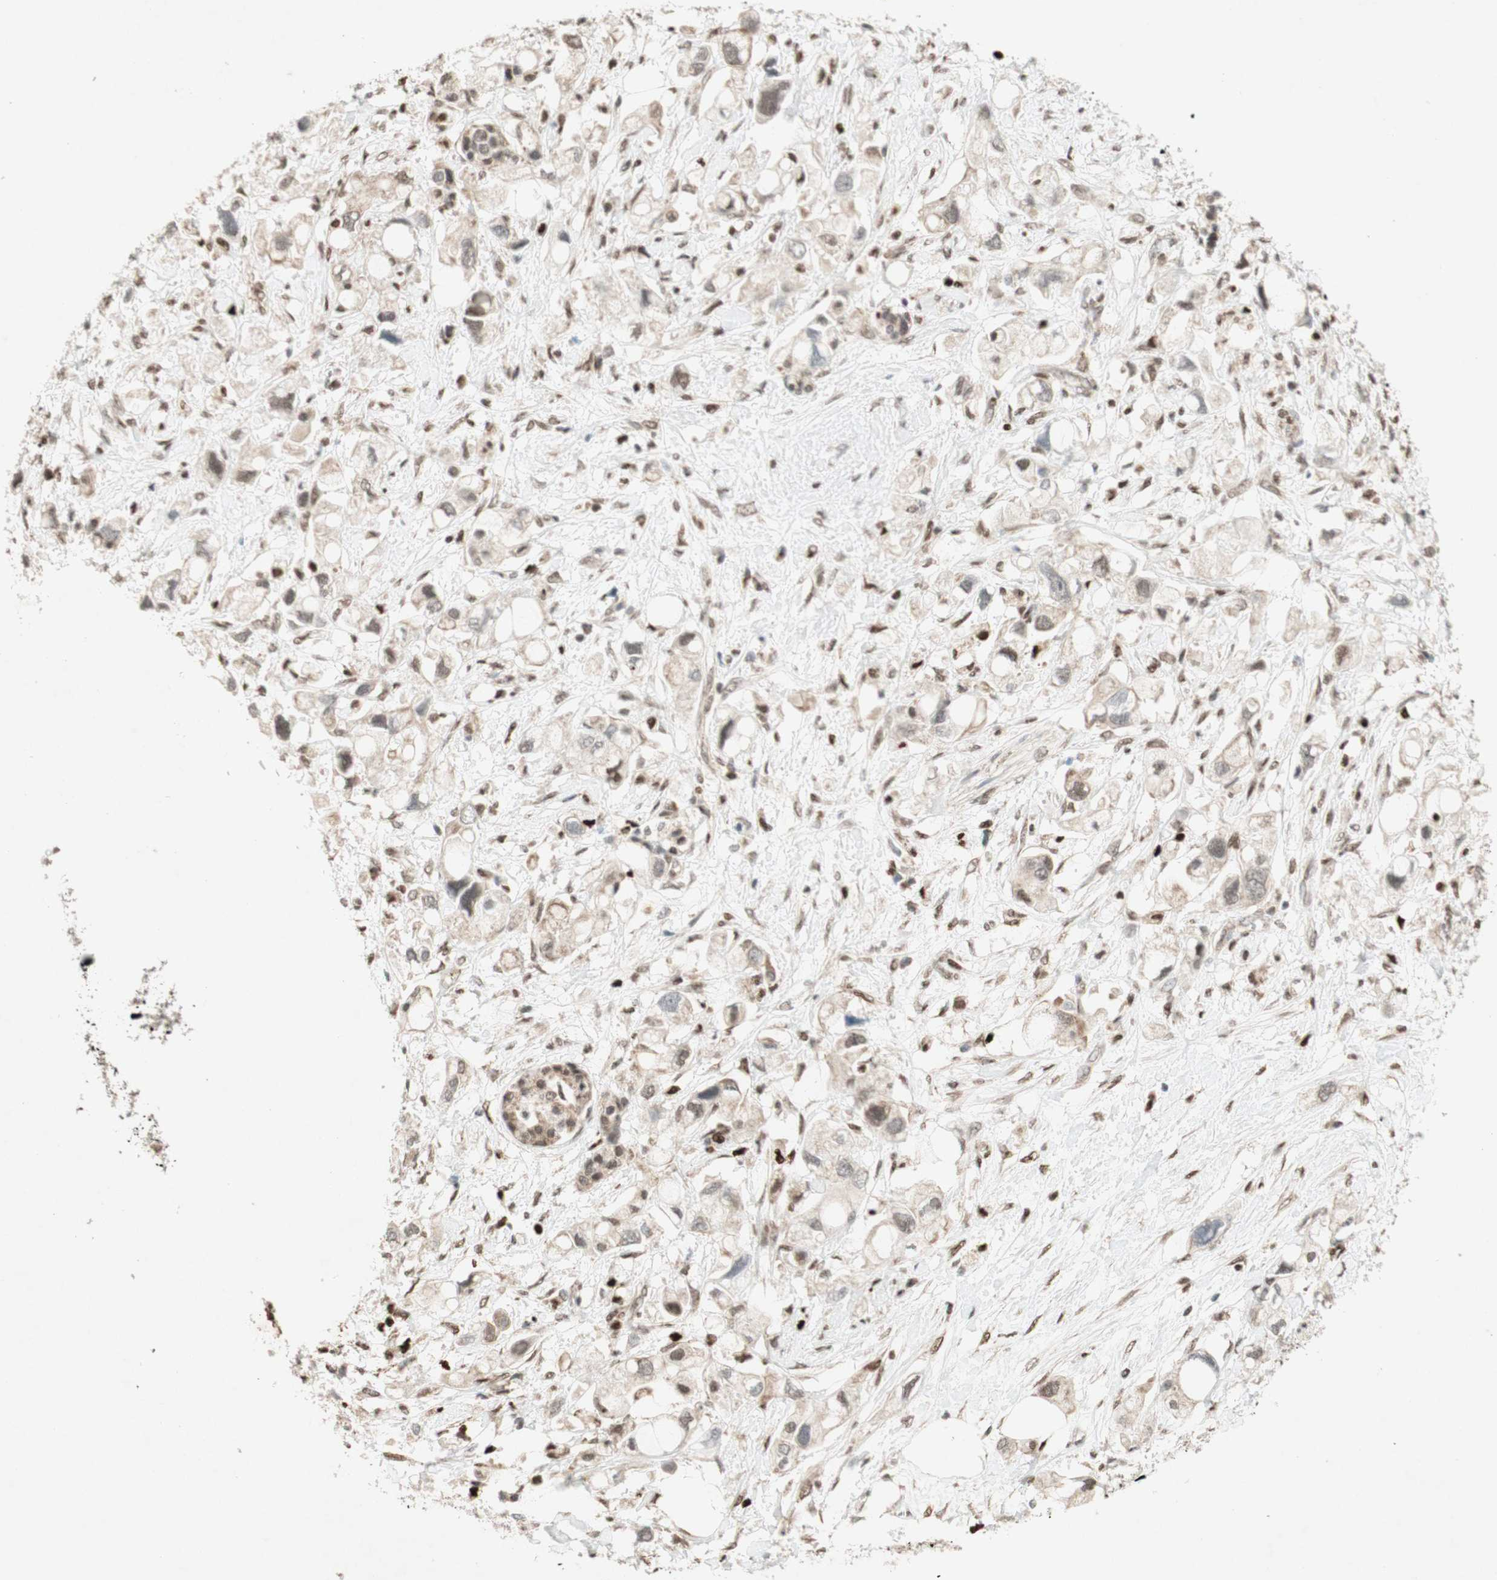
{"staining": {"intensity": "weak", "quantity": "25%-75%", "location": "cytoplasmic/membranous"}, "tissue": "pancreatic cancer", "cell_type": "Tumor cells", "image_type": "cancer", "snomed": [{"axis": "morphology", "description": "Adenocarcinoma, NOS"}, {"axis": "topography", "description": "Pancreas"}], "caption": "This is a histology image of immunohistochemistry (IHC) staining of pancreatic adenocarcinoma, which shows weak staining in the cytoplasmic/membranous of tumor cells.", "gene": "DNMT3A", "patient": {"sex": "female", "age": 56}}